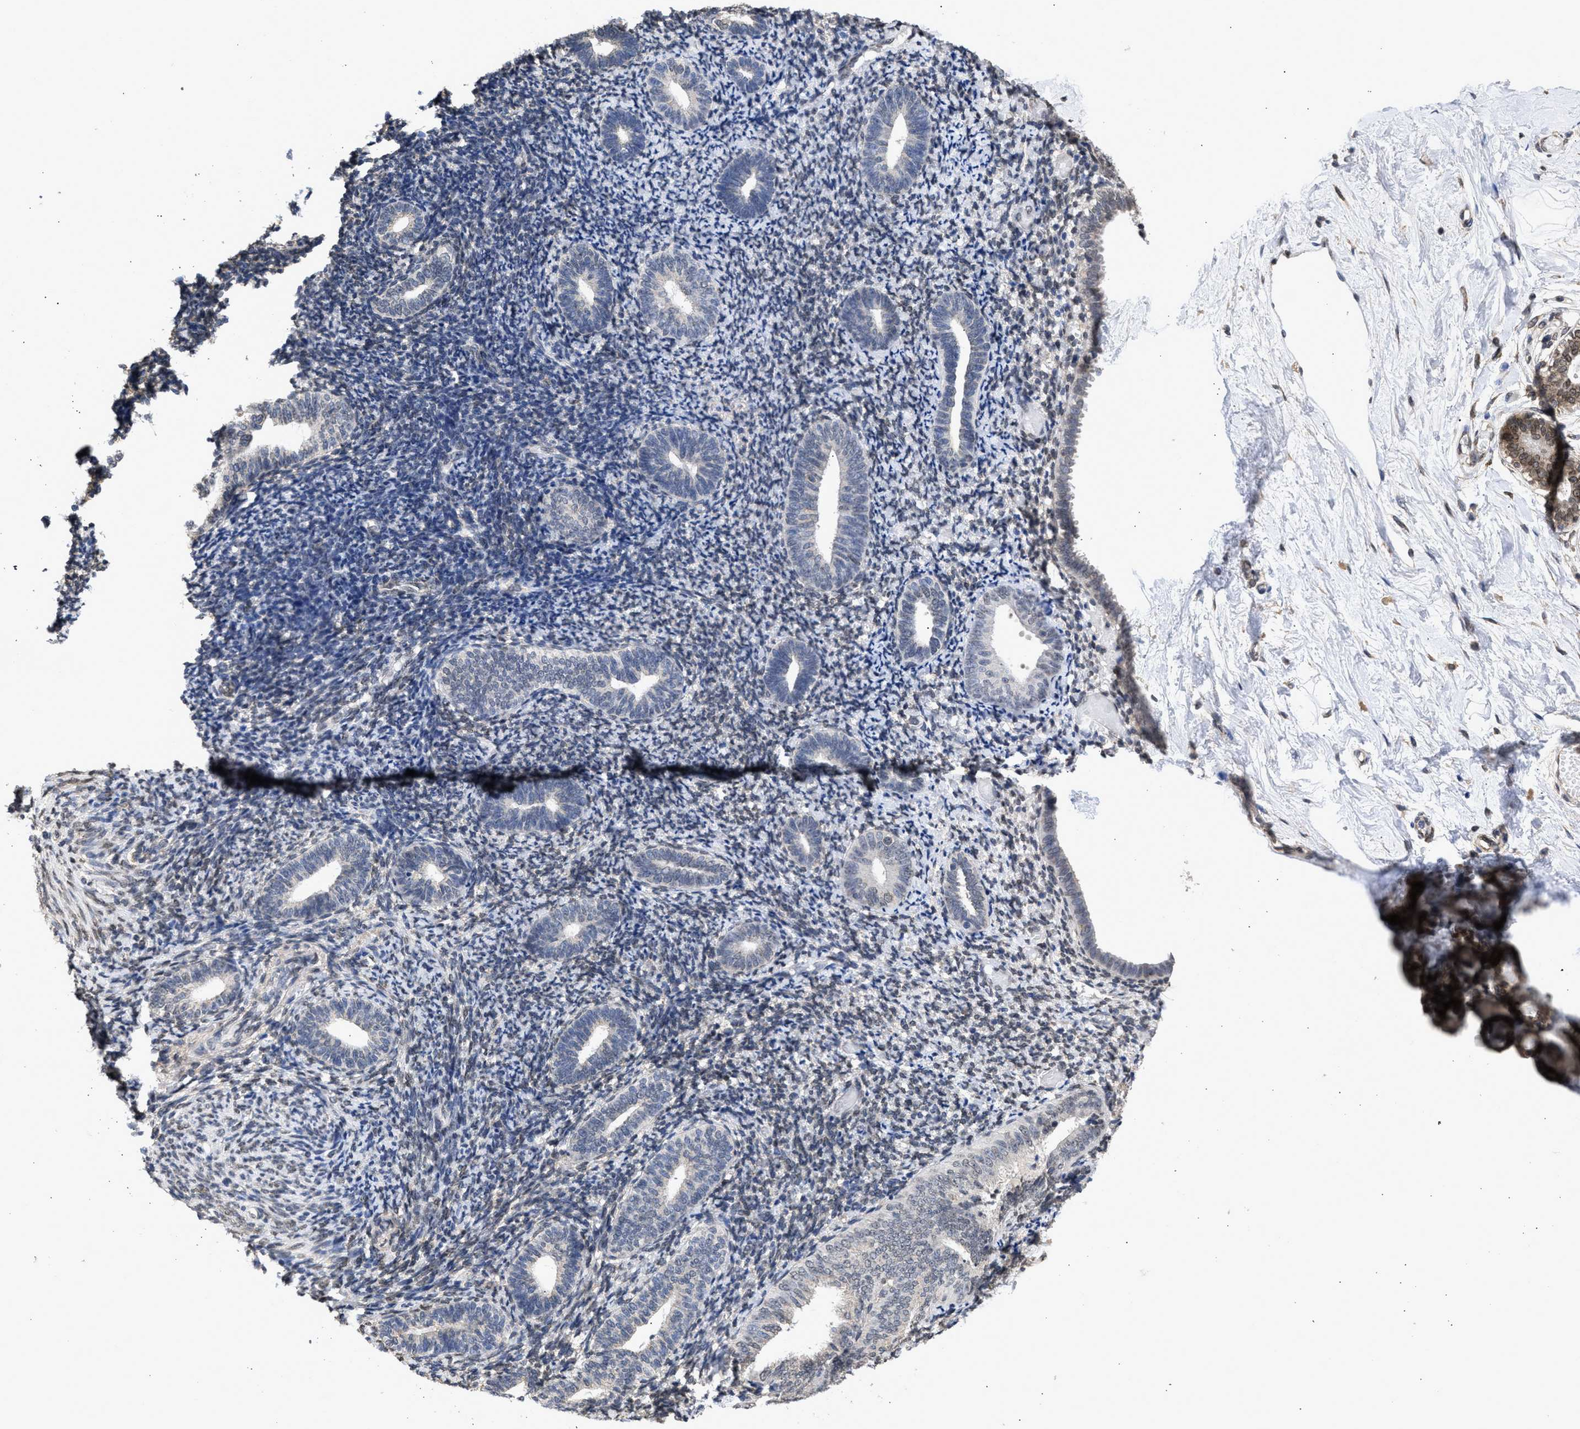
{"staining": {"intensity": "negative", "quantity": "none", "location": "none"}, "tissue": "endometrium", "cell_type": "Cells in endometrial stroma", "image_type": "normal", "snomed": [{"axis": "morphology", "description": "Normal tissue, NOS"}, {"axis": "topography", "description": "Endometrium"}], "caption": "Immunohistochemistry photomicrograph of unremarkable endometrium: endometrium stained with DAB (3,3'-diaminobenzidine) exhibits no significant protein expression in cells in endometrial stroma. The staining was performed using DAB to visualize the protein expression in brown, while the nuclei were stained in blue with hematoxylin (Magnification: 20x).", "gene": "NUP35", "patient": {"sex": "female", "age": 66}}